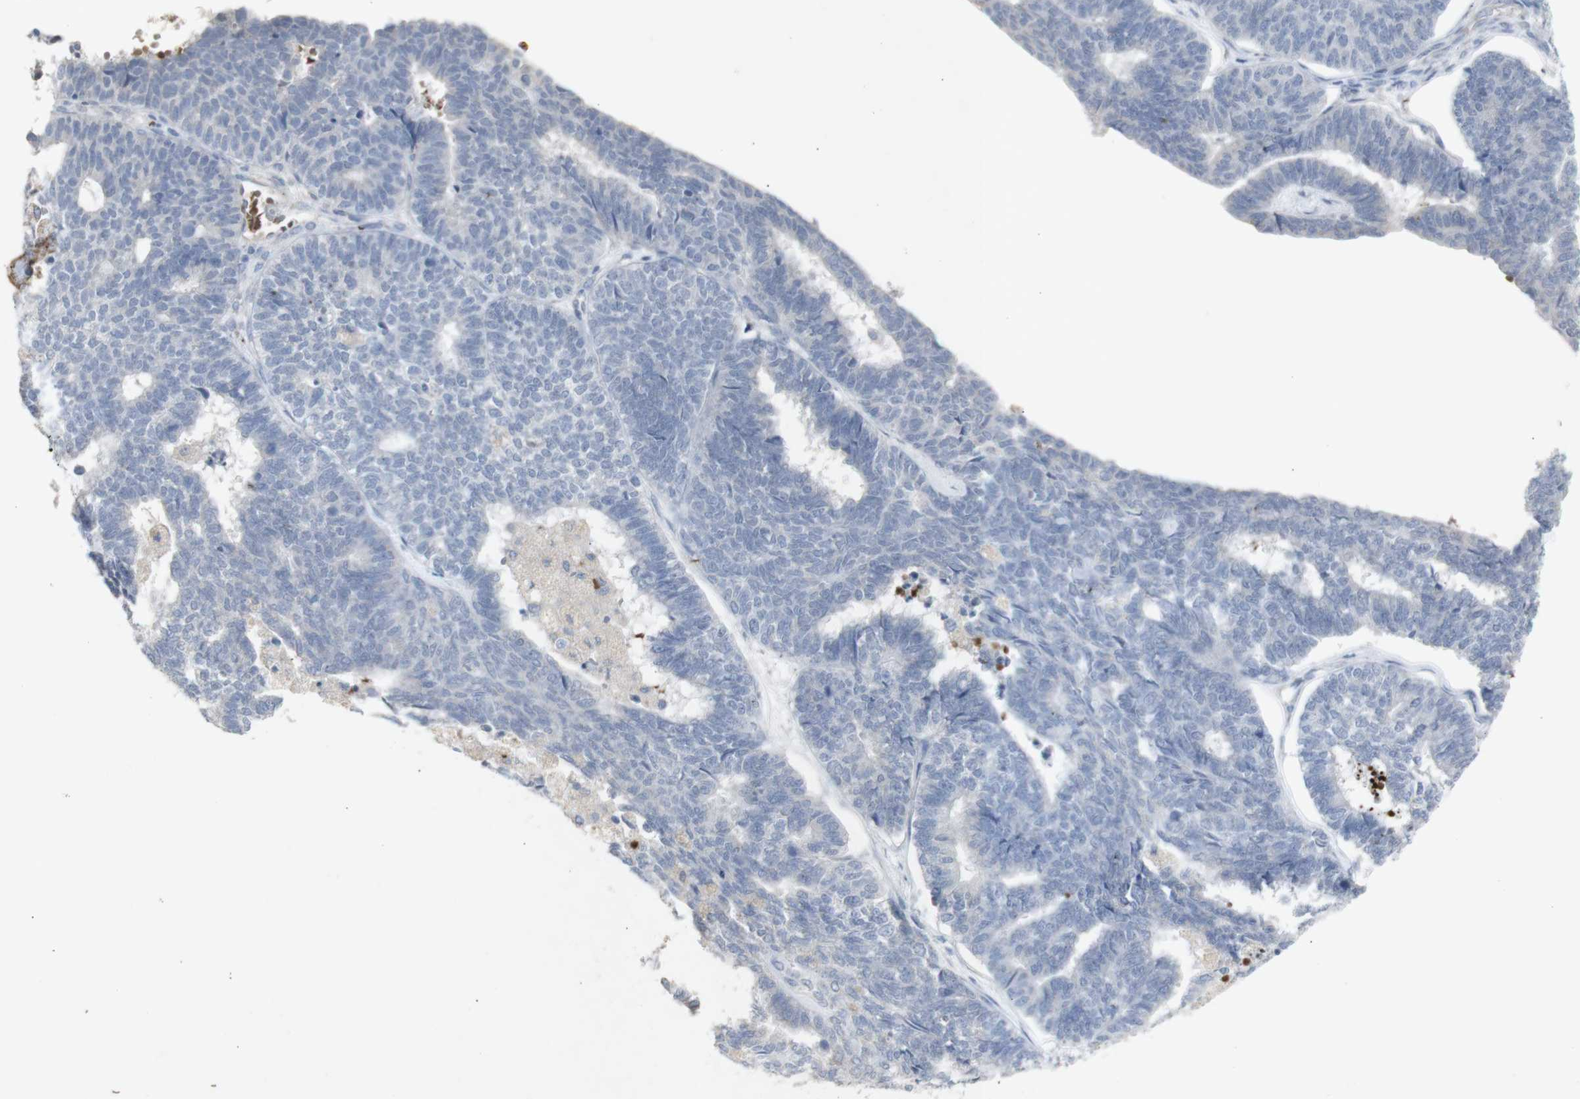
{"staining": {"intensity": "negative", "quantity": "none", "location": "none"}, "tissue": "endometrial cancer", "cell_type": "Tumor cells", "image_type": "cancer", "snomed": [{"axis": "morphology", "description": "Adenocarcinoma, NOS"}, {"axis": "topography", "description": "Endometrium"}], "caption": "Tumor cells show no significant protein staining in endometrial adenocarcinoma. Nuclei are stained in blue.", "gene": "INS", "patient": {"sex": "female", "age": 70}}